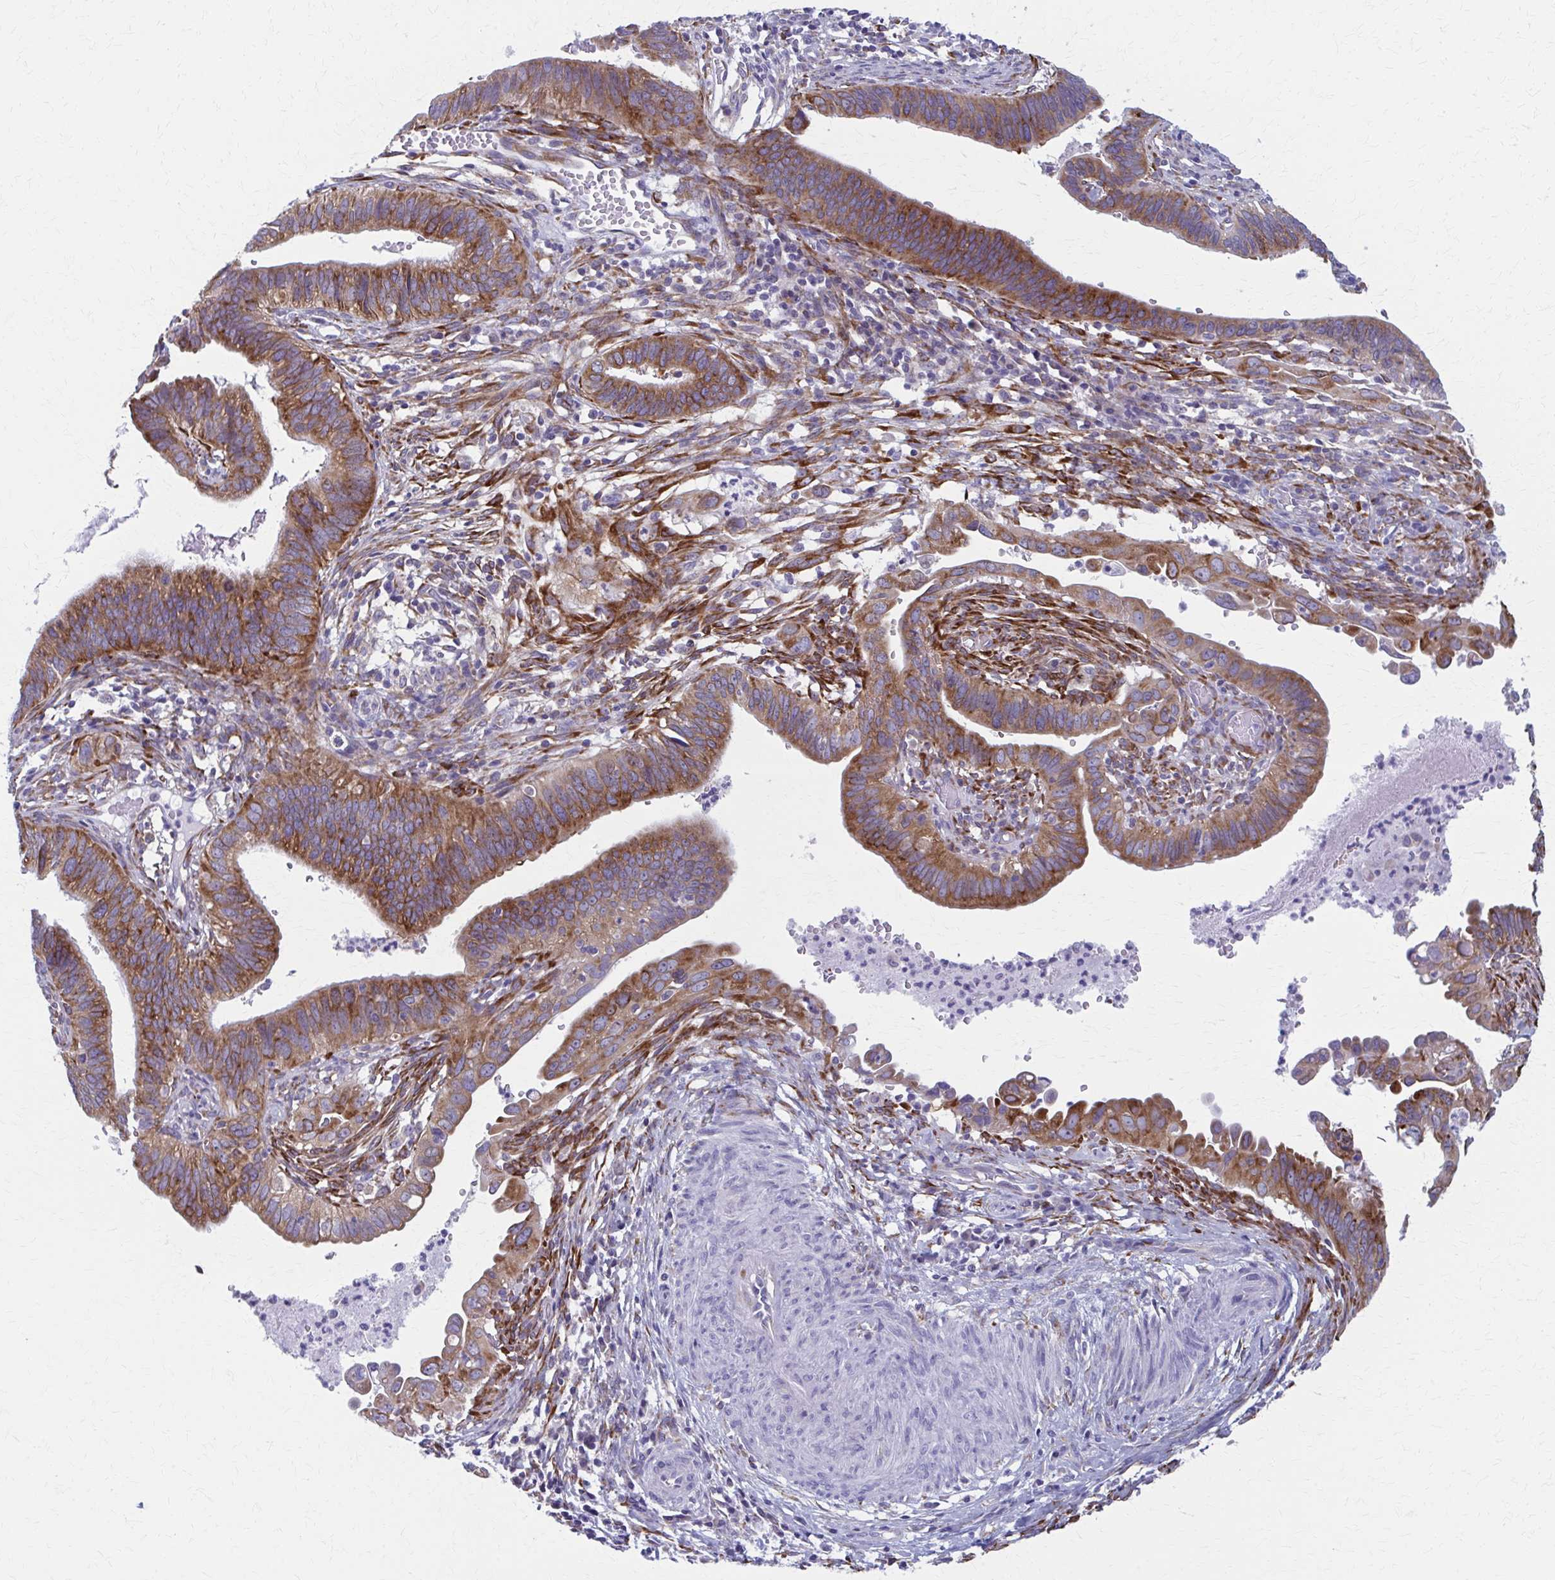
{"staining": {"intensity": "strong", "quantity": ">75%", "location": "cytoplasmic/membranous"}, "tissue": "cervical cancer", "cell_type": "Tumor cells", "image_type": "cancer", "snomed": [{"axis": "morphology", "description": "Adenocarcinoma, NOS"}, {"axis": "topography", "description": "Cervix"}], "caption": "Strong cytoplasmic/membranous protein staining is seen in approximately >75% of tumor cells in adenocarcinoma (cervical).", "gene": "SPATS2L", "patient": {"sex": "female", "age": 42}}